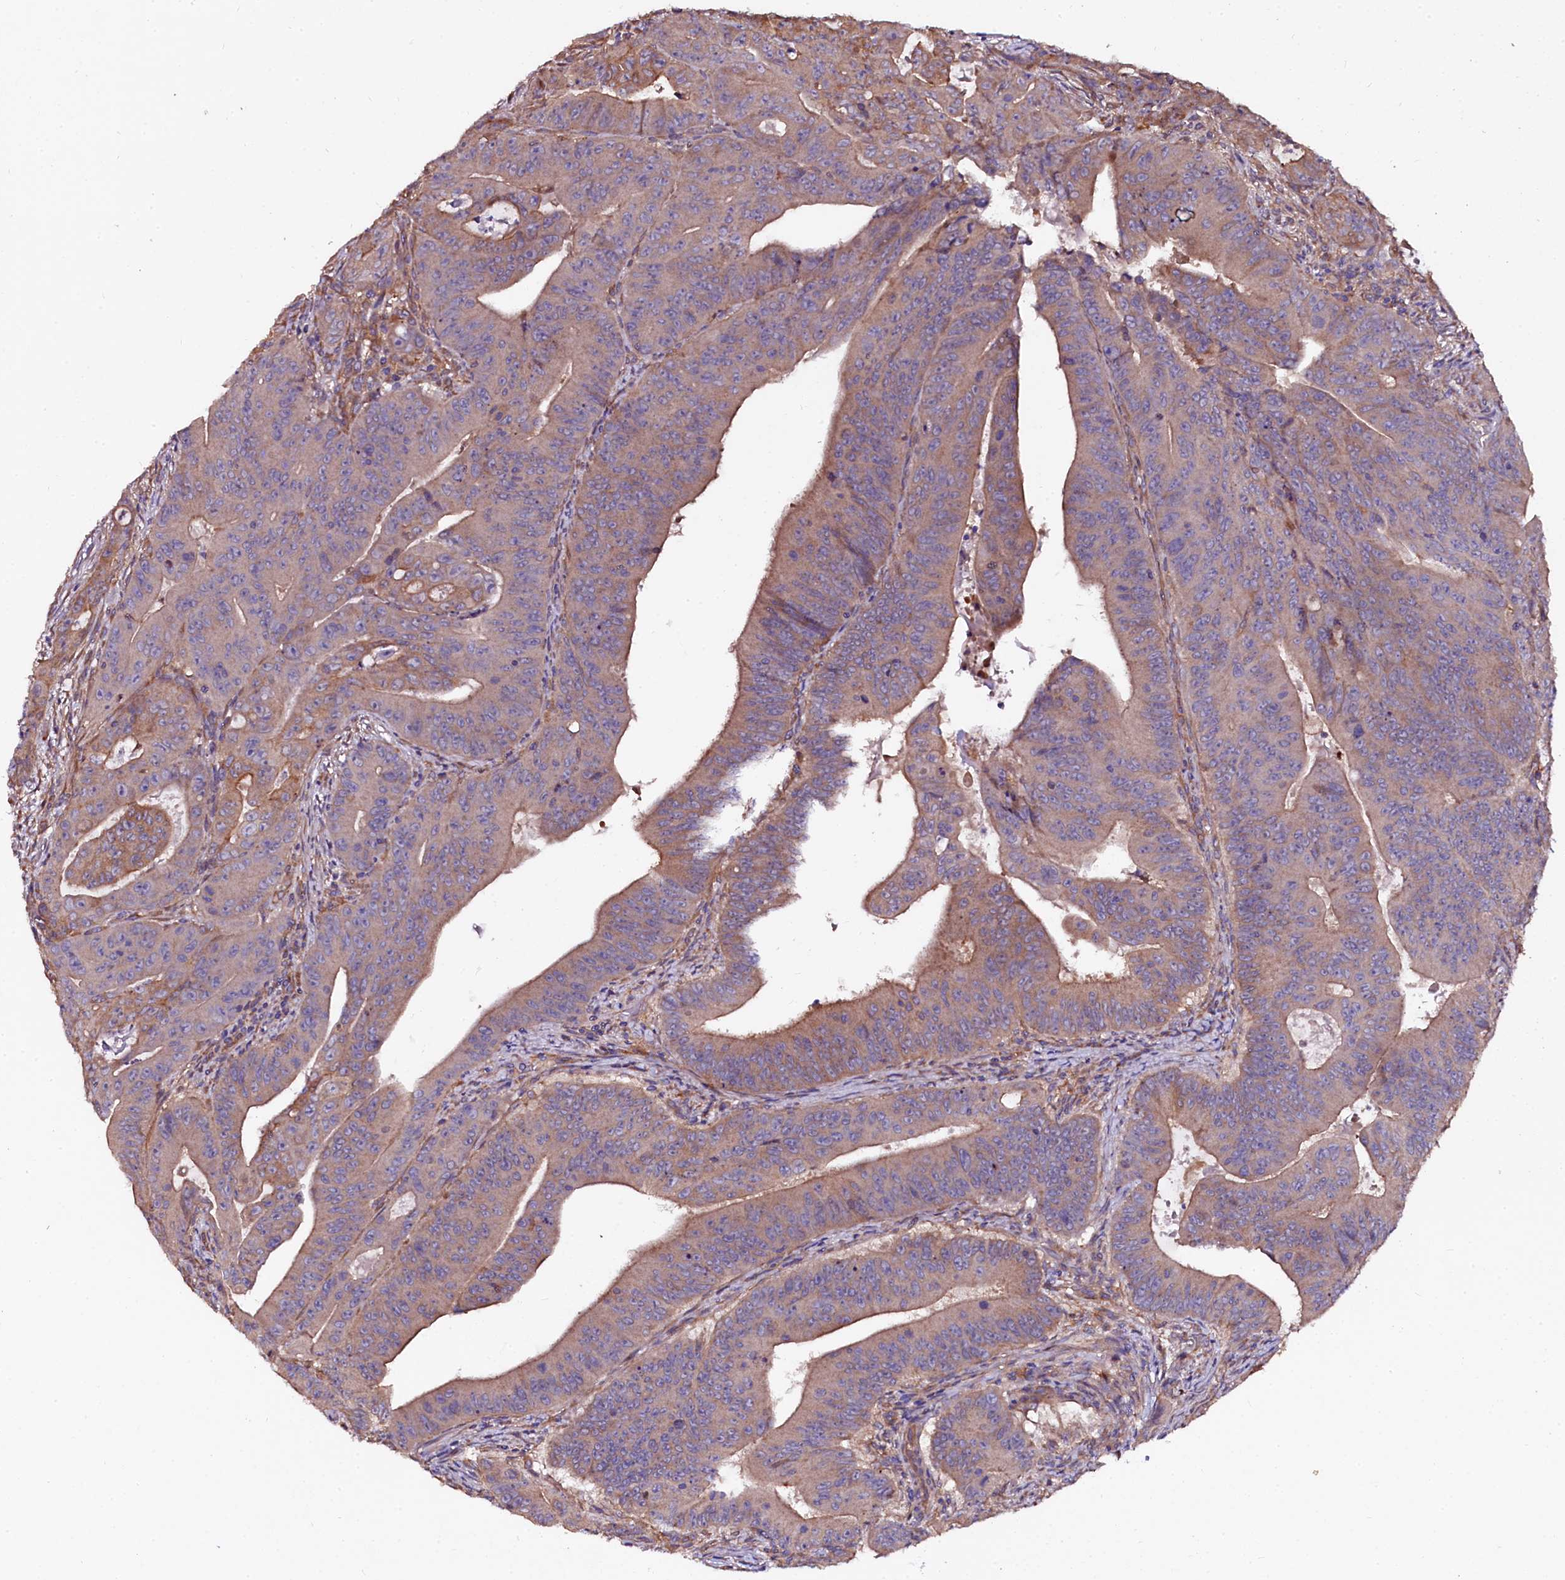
{"staining": {"intensity": "weak", "quantity": ">75%", "location": "cytoplasmic/membranous"}, "tissue": "colorectal cancer", "cell_type": "Tumor cells", "image_type": "cancer", "snomed": [{"axis": "morphology", "description": "Adenocarcinoma, NOS"}, {"axis": "topography", "description": "Rectum"}], "caption": "Protein staining of colorectal cancer (adenocarcinoma) tissue demonstrates weak cytoplasmic/membranous expression in approximately >75% of tumor cells. The staining was performed using DAB (3,3'-diaminobenzidine) to visualize the protein expression in brown, while the nuclei were stained in blue with hematoxylin (Magnification: 20x).", "gene": "APPL2", "patient": {"sex": "female", "age": 75}}